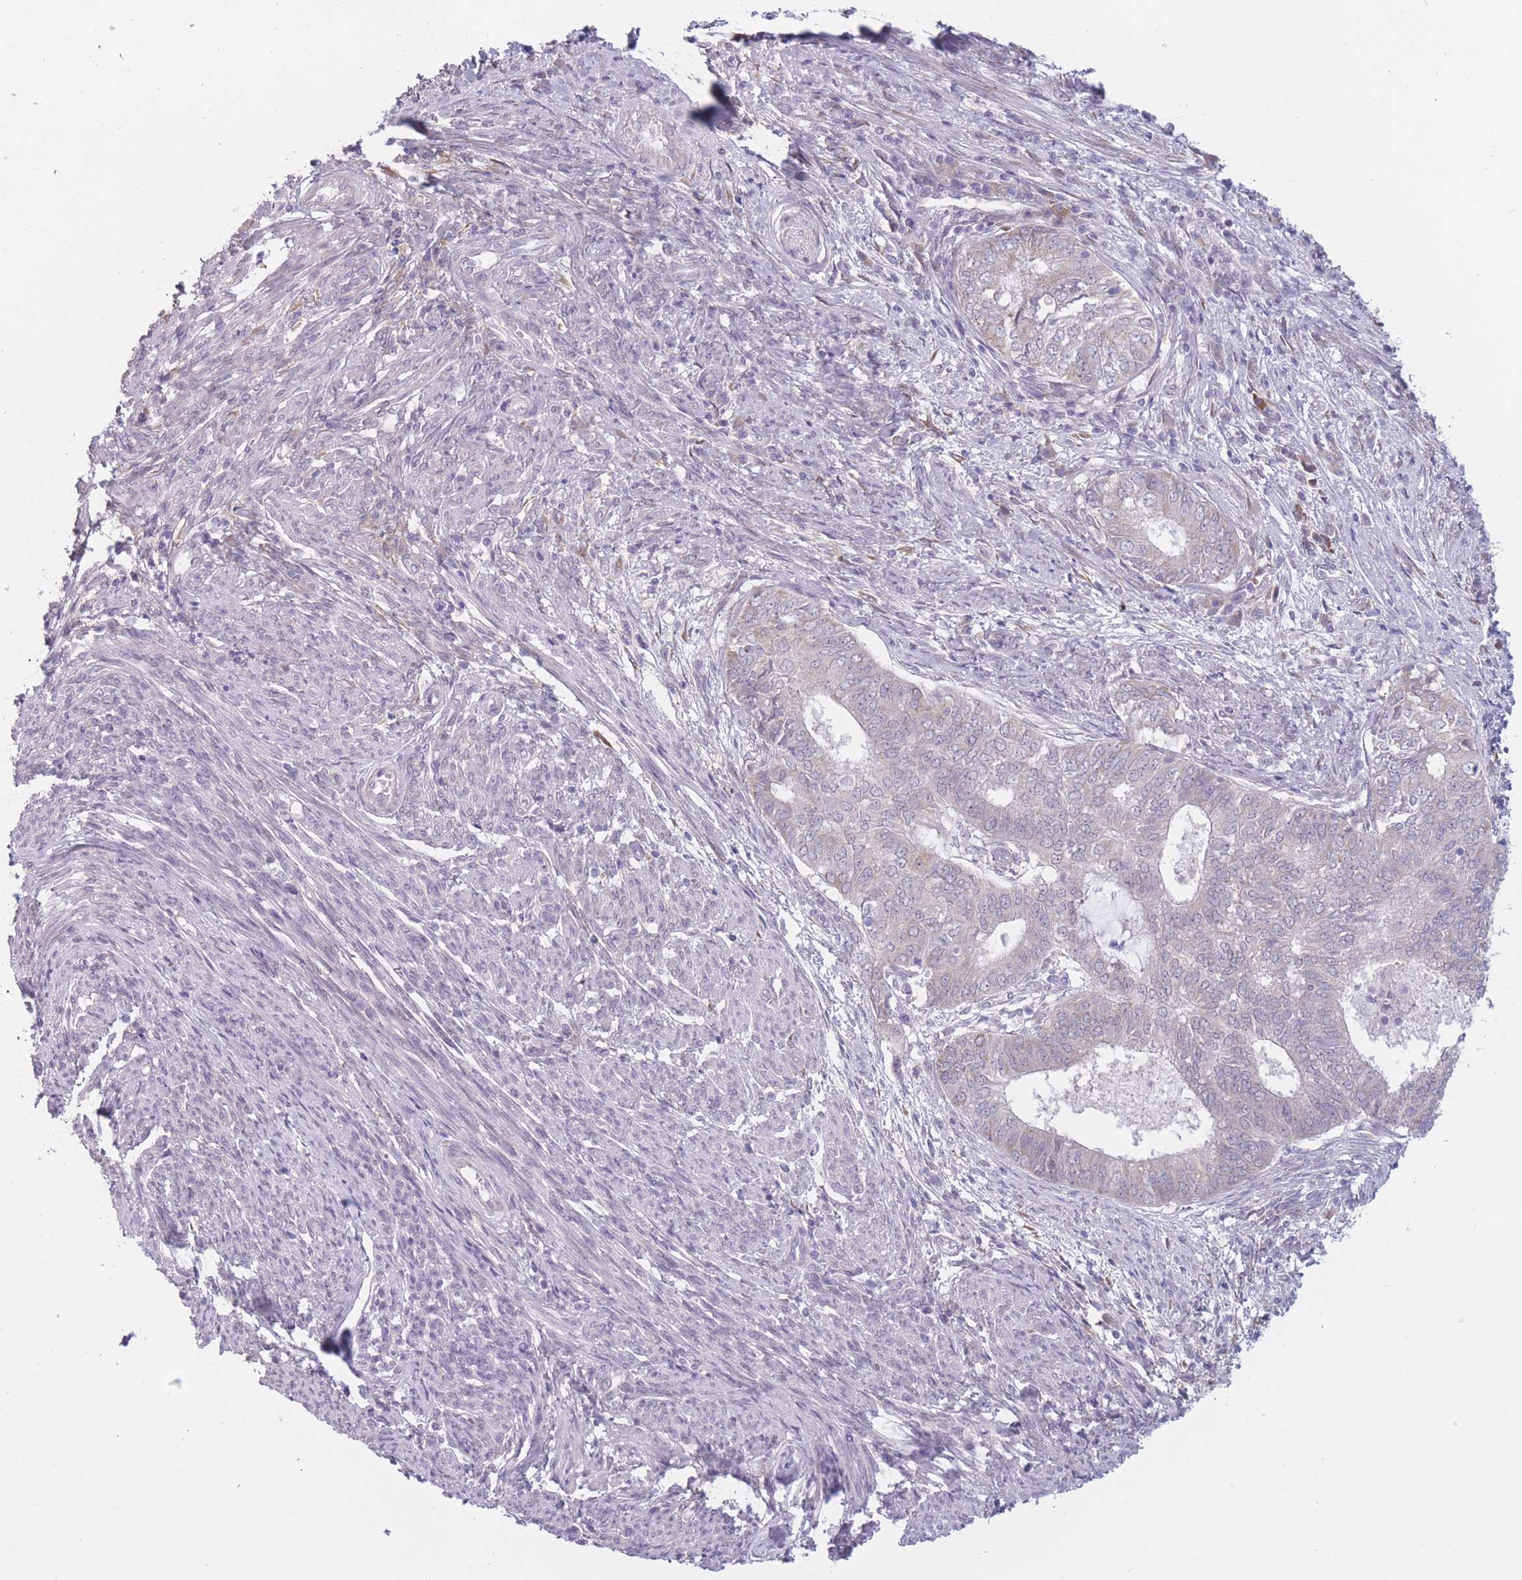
{"staining": {"intensity": "negative", "quantity": "none", "location": "none"}, "tissue": "endometrial cancer", "cell_type": "Tumor cells", "image_type": "cancer", "snomed": [{"axis": "morphology", "description": "Adenocarcinoma, NOS"}, {"axis": "topography", "description": "Endometrium"}], "caption": "This is a image of IHC staining of adenocarcinoma (endometrial), which shows no staining in tumor cells.", "gene": "COL27A1", "patient": {"sex": "female", "age": 62}}